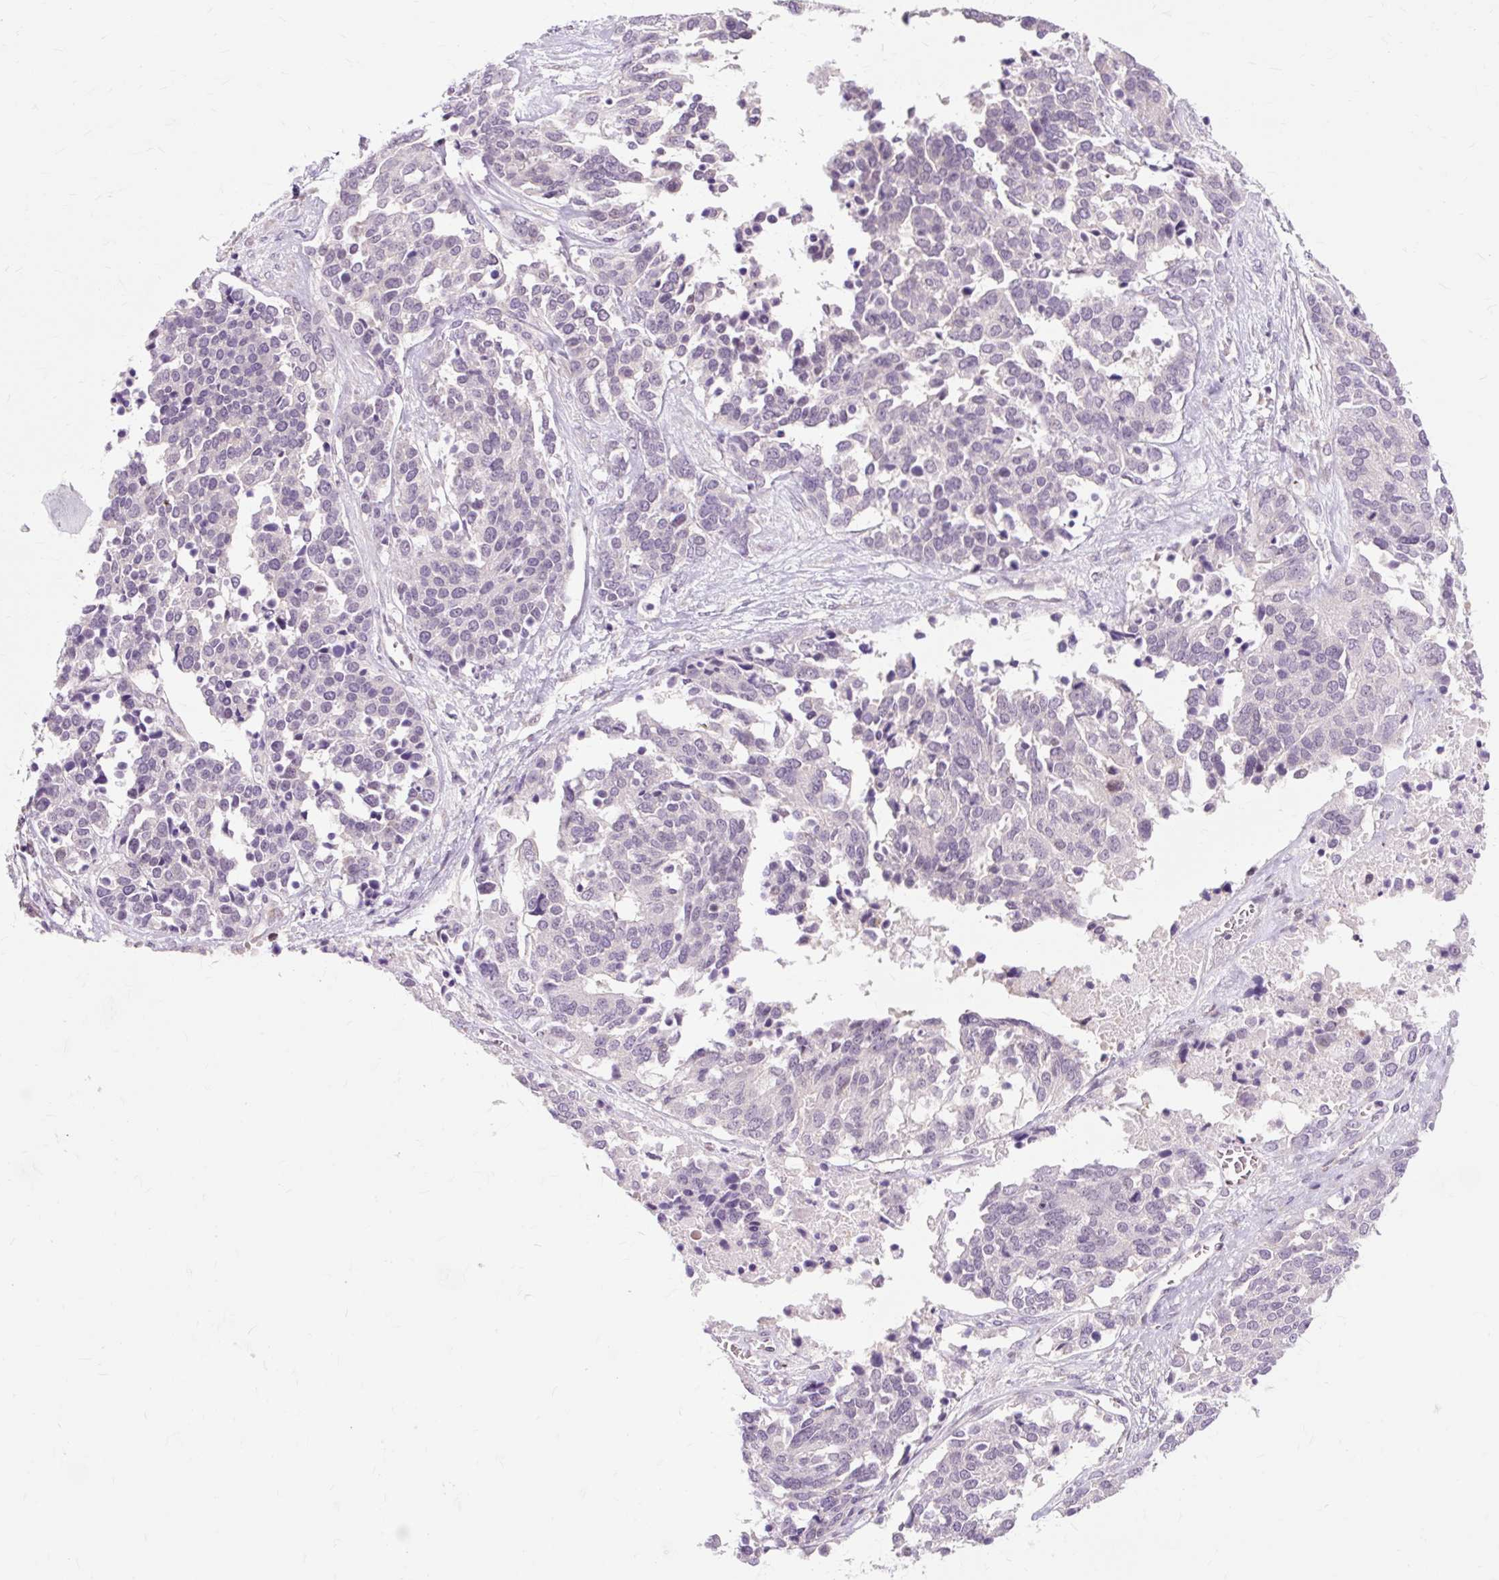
{"staining": {"intensity": "negative", "quantity": "none", "location": "none"}, "tissue": "ovarian cancer", "cell_type": "Tumor cells", "image_type": "cancer", "snomed": [{"axis": "morphology", "description": "Cystadenocarcinoma, serous, NOS"}, {"axis": "topography", "description": "Ovary"}], "caption": "Tumor cells are negative for brown protein staining in serous cystadenocarcinoma (ovarian).", "gene": "ZNF35", "patient": {"sex": "female", "age": 44}}